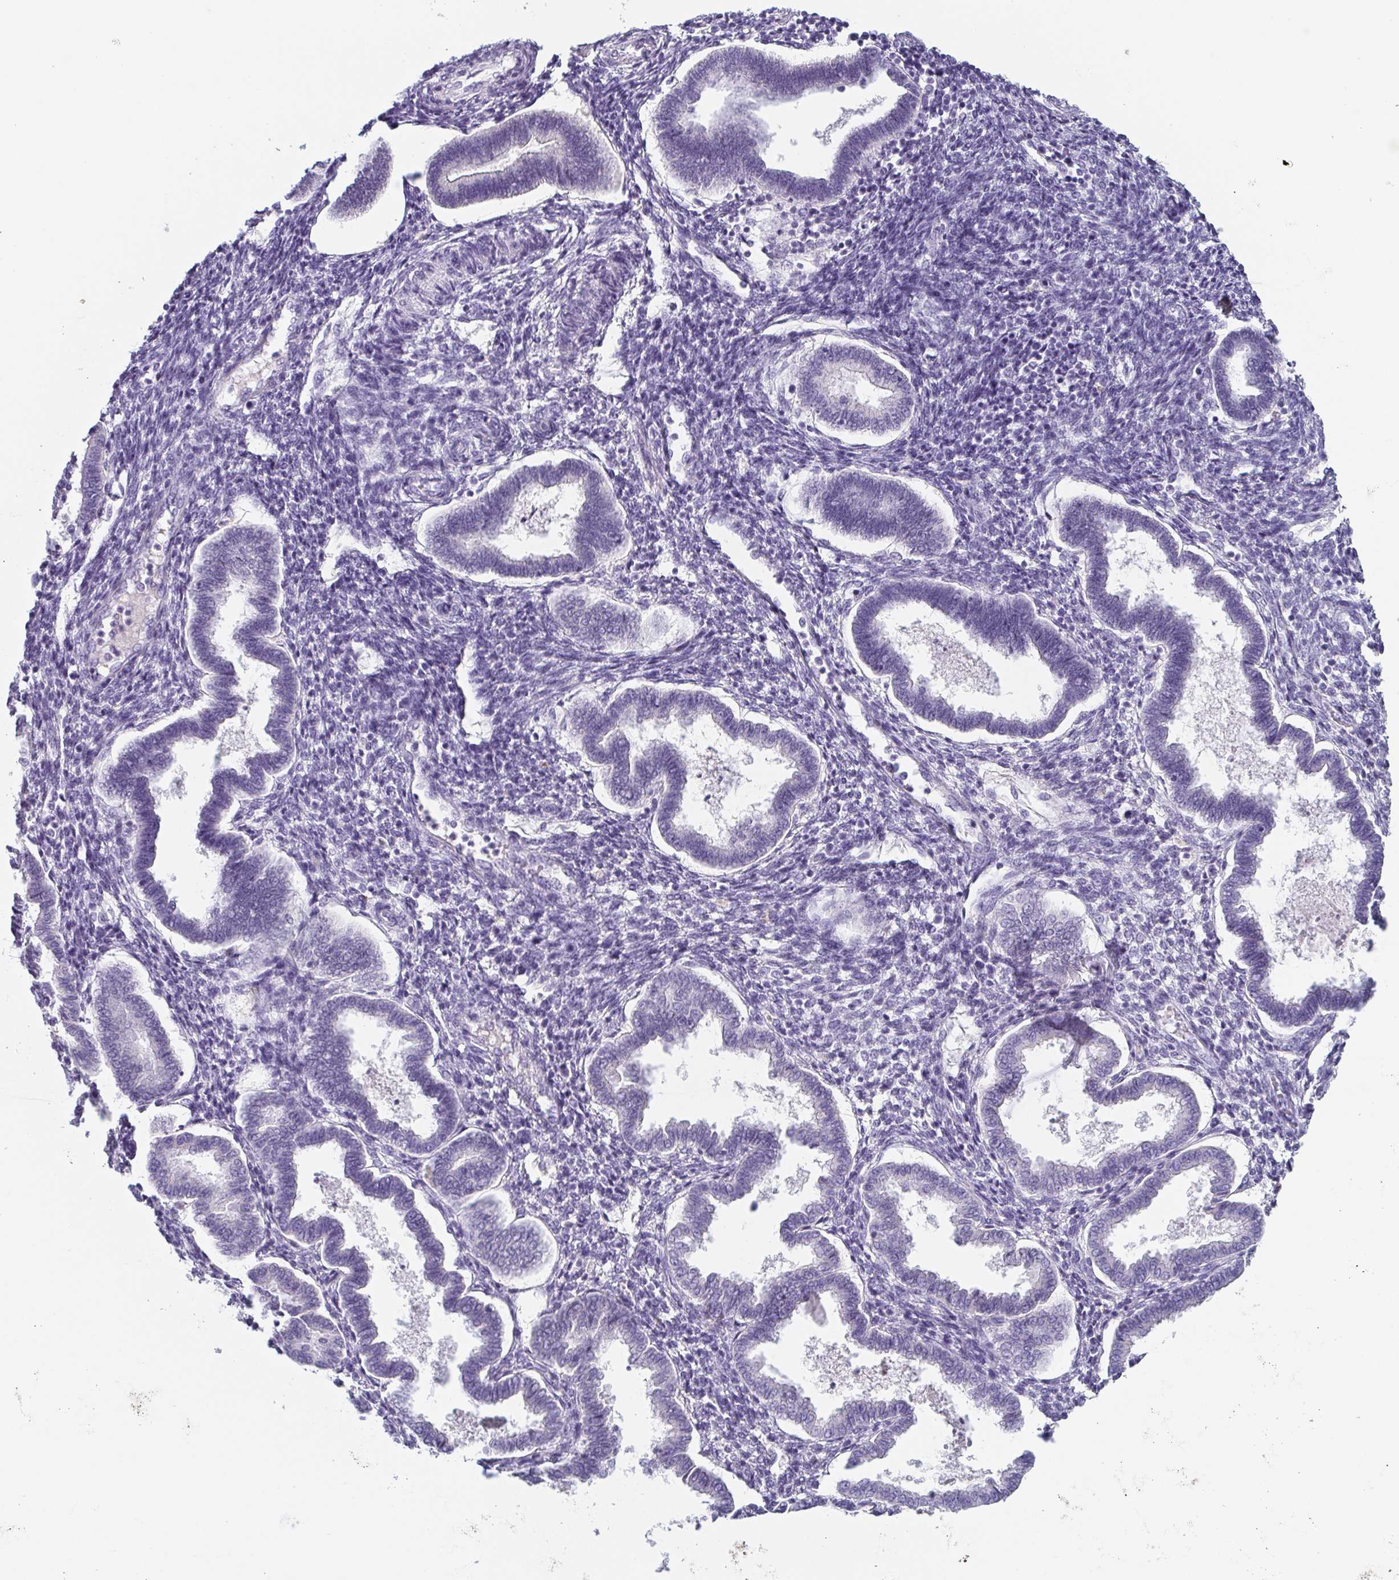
{"staining": {"intensity": "negative", "quantity": "none", "location": "none"}, "tissue": "endometrium", "cell_type": "Cells in endometrial stroma", "image_type": "normal", "snomed": [{"axis": "morphology", "description": "Normal tissue, NOS"}, {"axis": "topography", "description": "Endometrium"}], "caption": "DAB immunohistochemical staining of unremarkable endometrium displays no significant positivity in cells in endometrial stroma.", "gene": "ITLN1", "patient": {"sex": "female", "age": 24}}